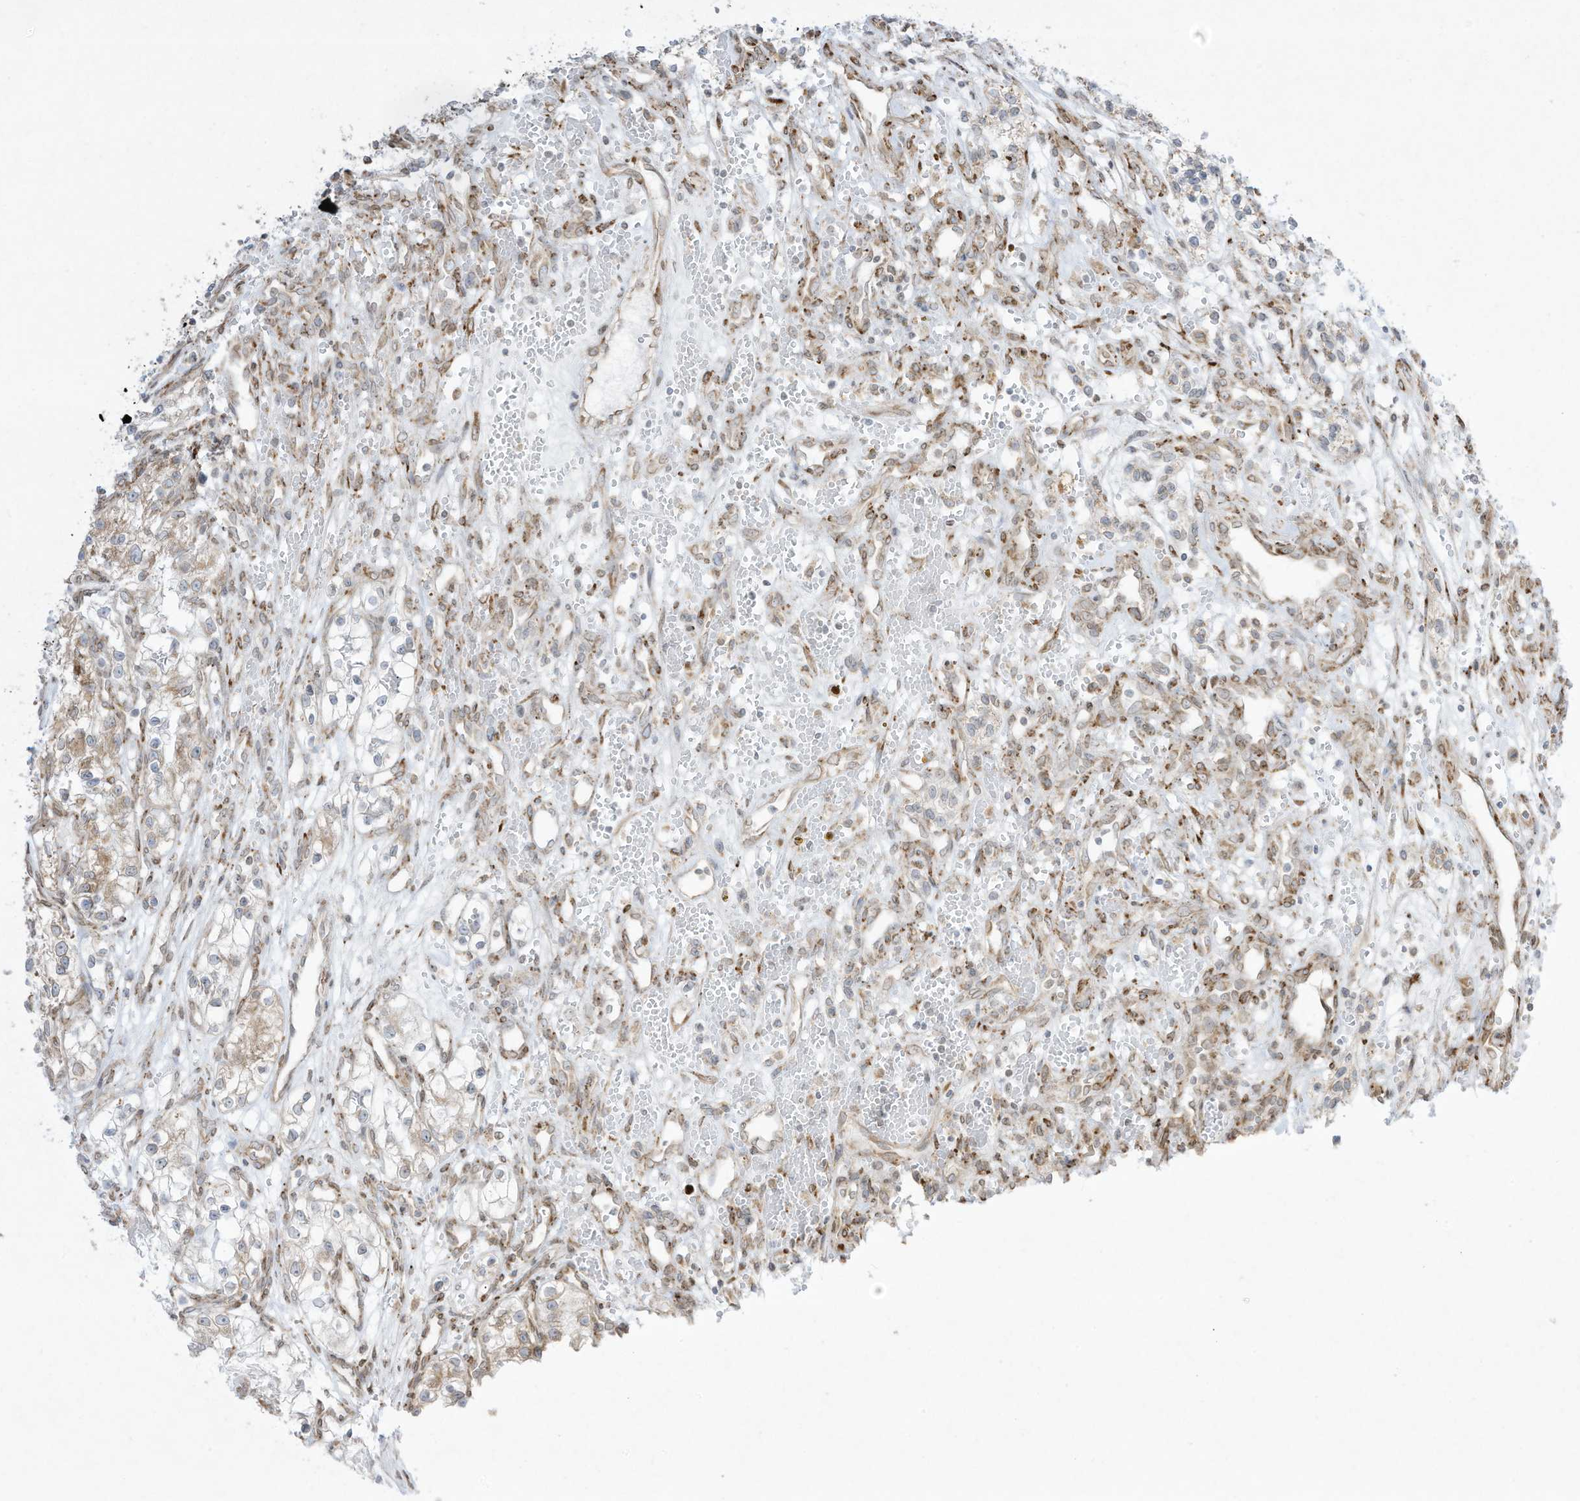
{"staining": {"intensity": "negative", "quantity": "none", "location": "none"}, "tissue": "renal cancer", "cell_type": "Tumor cells", "image_type": "cancer", "snomed": [{"axis": "morphology", "description": "Adenocarcinoma, NOS"}, {"axis": "topography", "description": "Kidney"}], "caption": "DAB (3,3'-diaminobenzidine) immunohistochemical staining of renal cancer shows no significant expression in tumor cells.", "gene": "PTK6", "patient": {"sex": "female", "age": 57}}